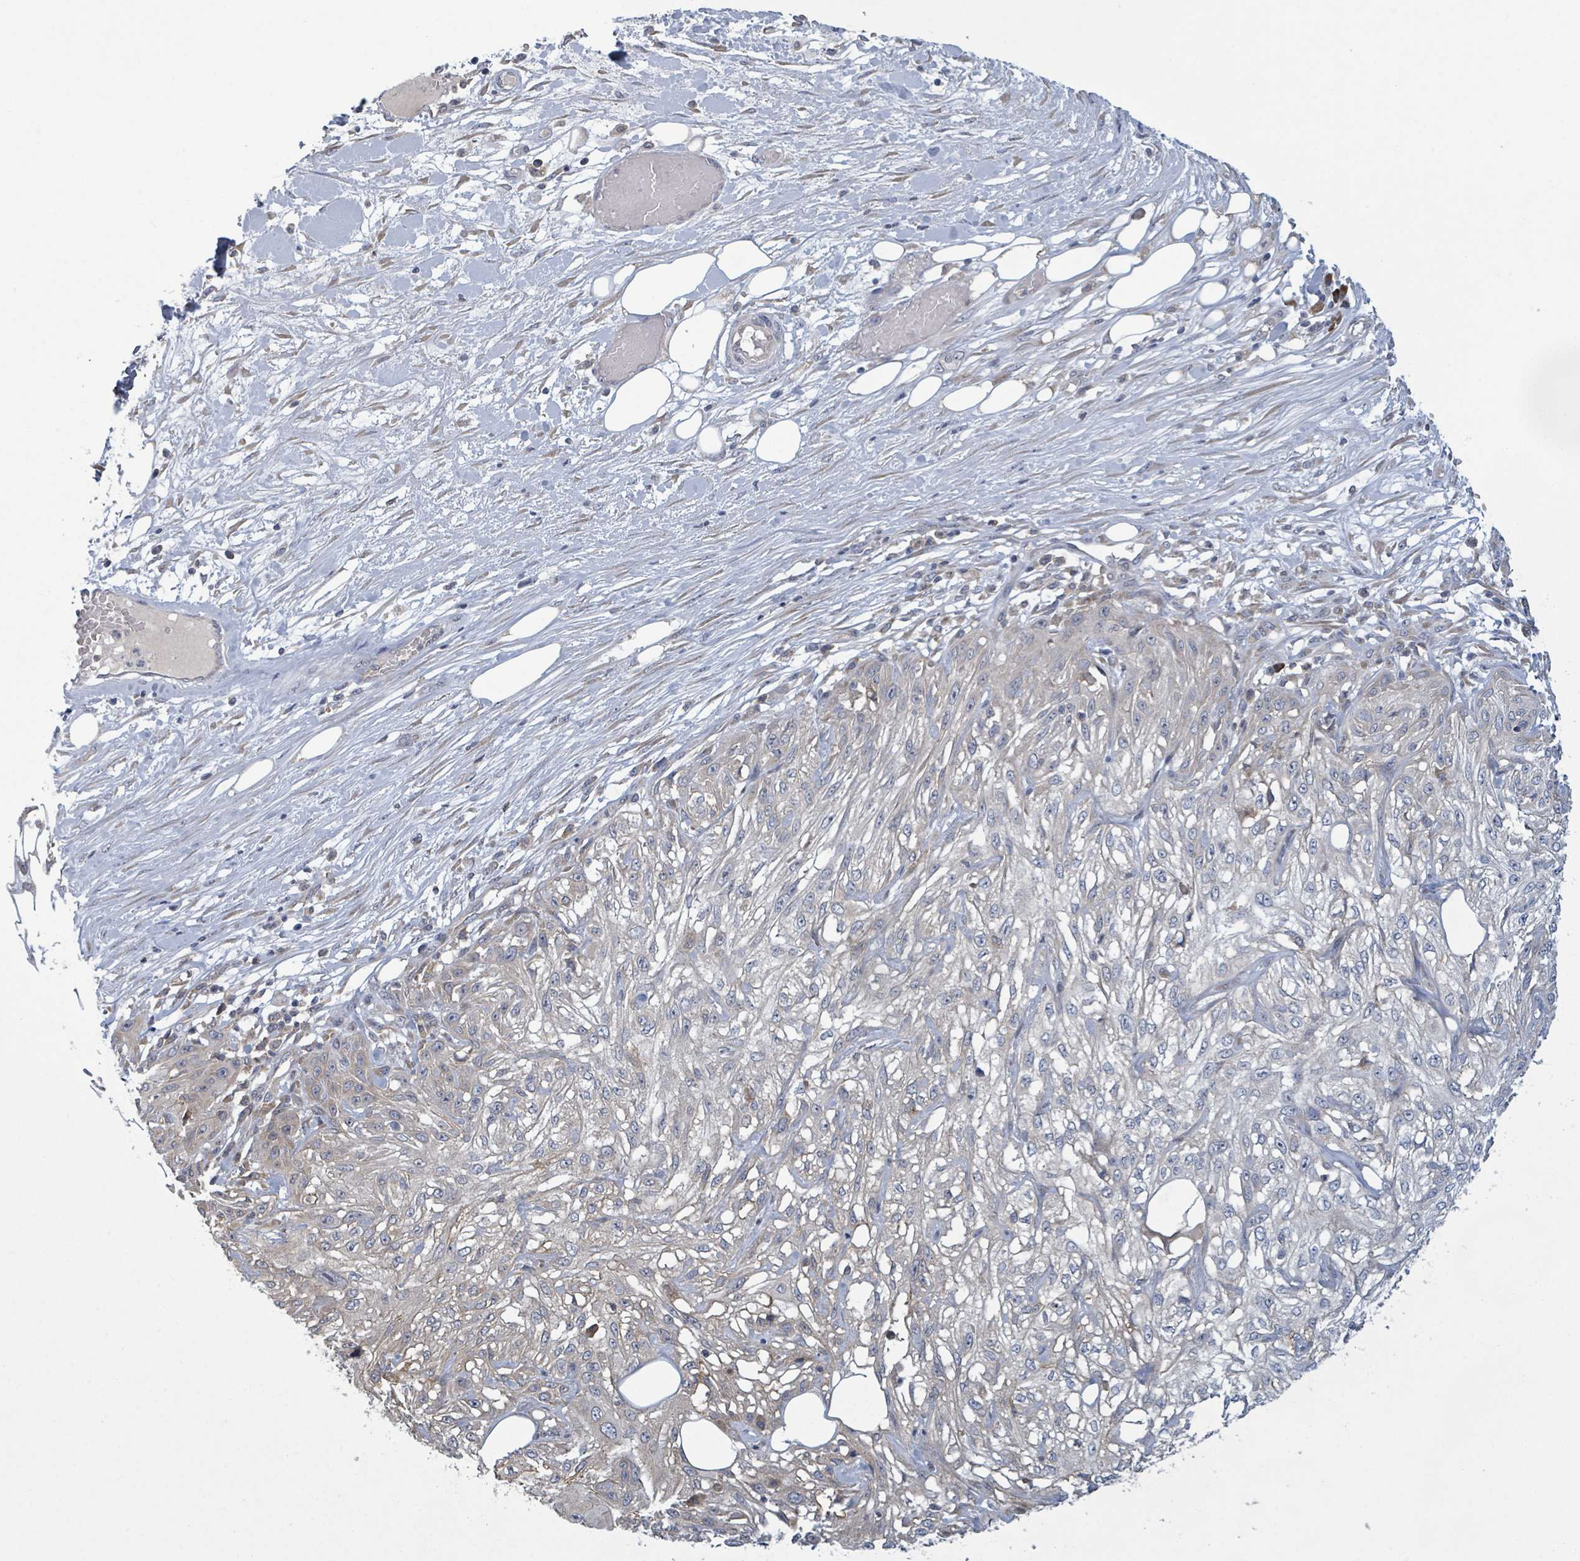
{"staining": {"intensity": "weak", "quantity": "<25%", "location": "cytoplasmic/membranous"}, "tissue": "skin cancer", "cell_type": "Tumor cells", "image_type": "cancer", "snomed": [{"axis": "morphology", "description": "Squamous cell carcinoma, NOS"}, {"axis": "morphology", "description": "Squamous cell carcinoma, metastatic, NOS"}, {"axis": "topography", "description": "Skin"}, {"axis": "topography", "description": "Lymph node"}], "caption": "Immunohistochemical staining of skin cancer (metastatic squamous cell carcinoma) displays no significant expression in tumor cells.", "gene": "ATP13A1", "patient": {"sex": "male", "age": 75}}